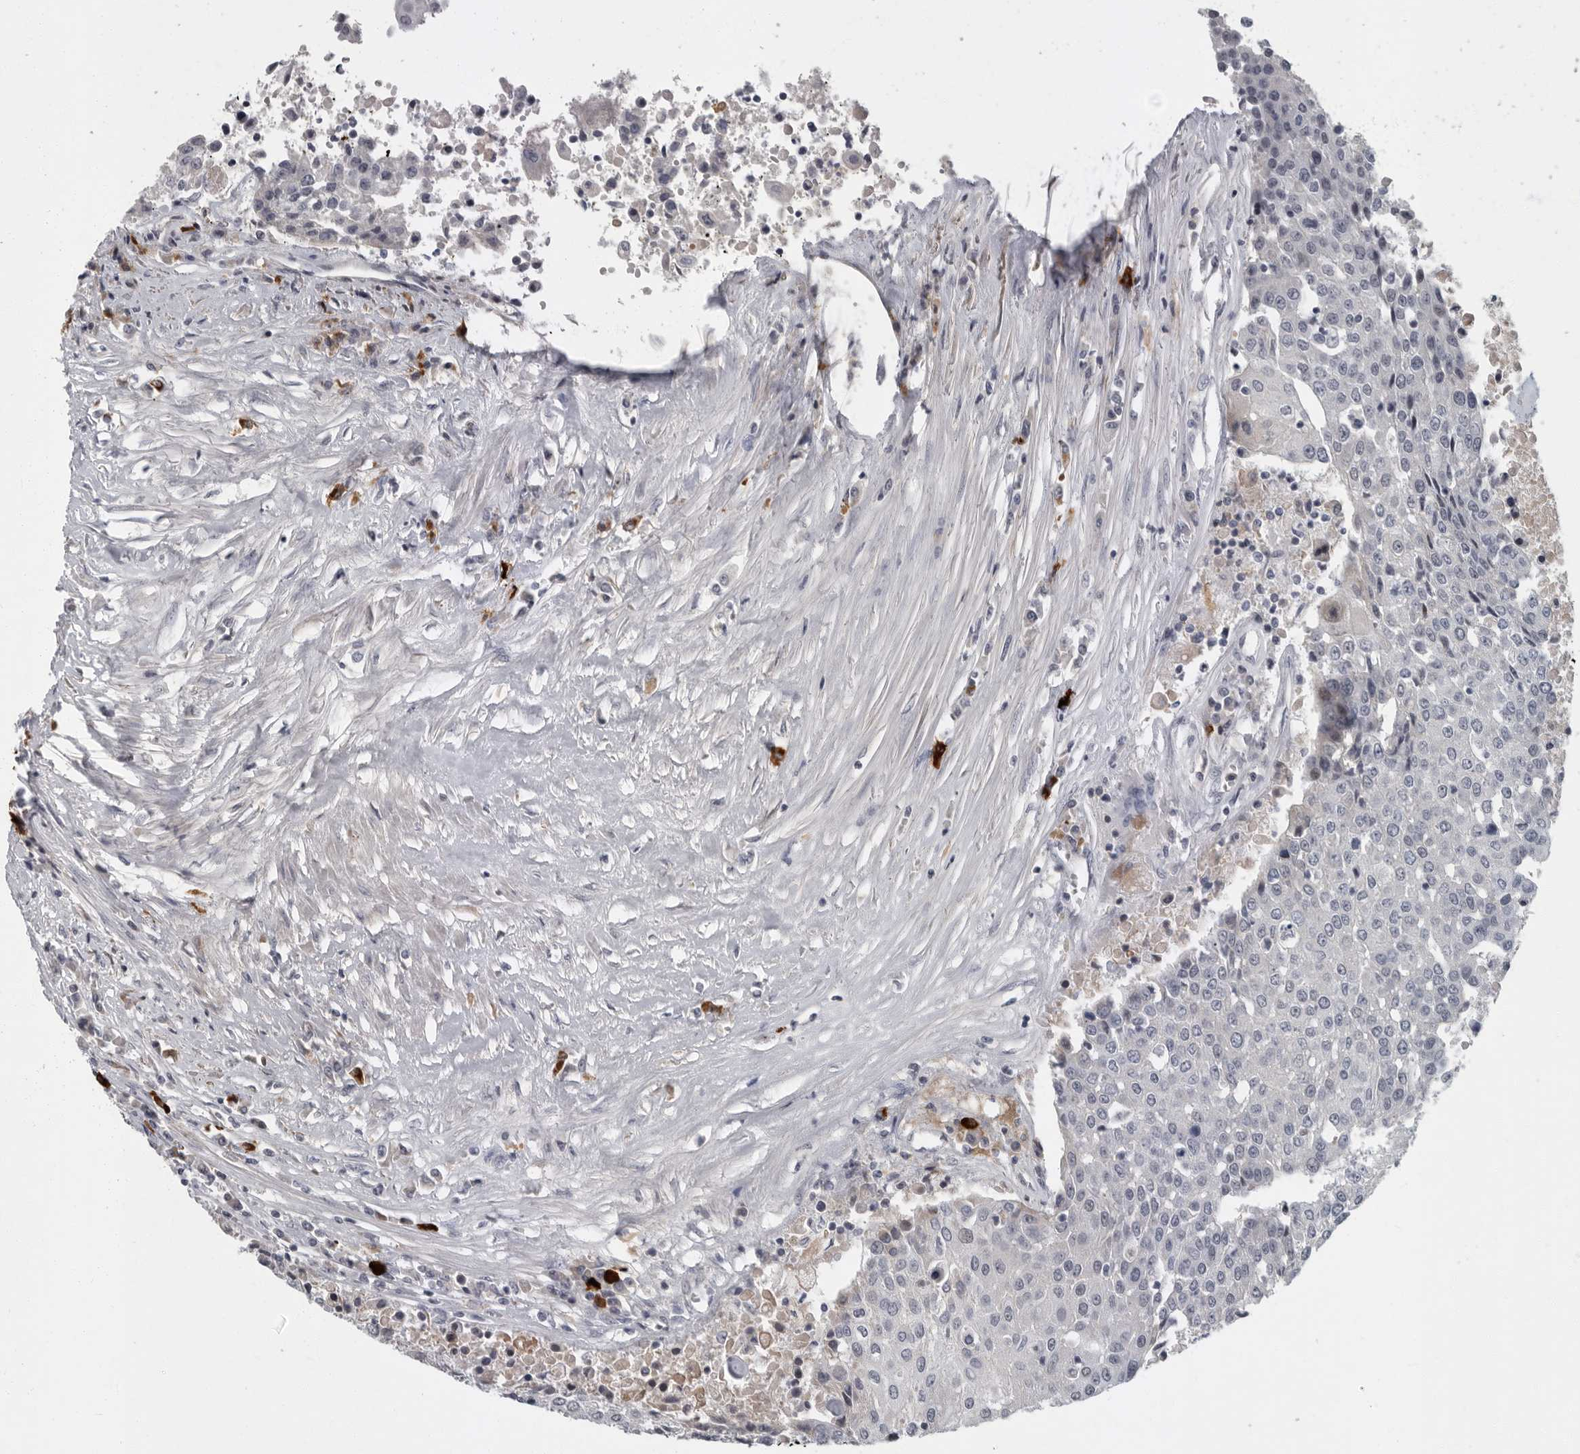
{"staining": {"intensity": "negative", "quantity": "none", "location": "none"}, "tissue": "urothelial cancer", "cell_type": "Tumor cells", "image_type": "cancer", "snomed": [{"axis": "morphology", "description": "Urothelial carcinoma, High grade"}, {"axis": "topography", "description": "Urinary bladder"}], "caption": "Tumor cells are negative for protein expression in human urothelial cancer.", "gene": "SLC25A39", "patient": {"sex": "female", "age": 85}}